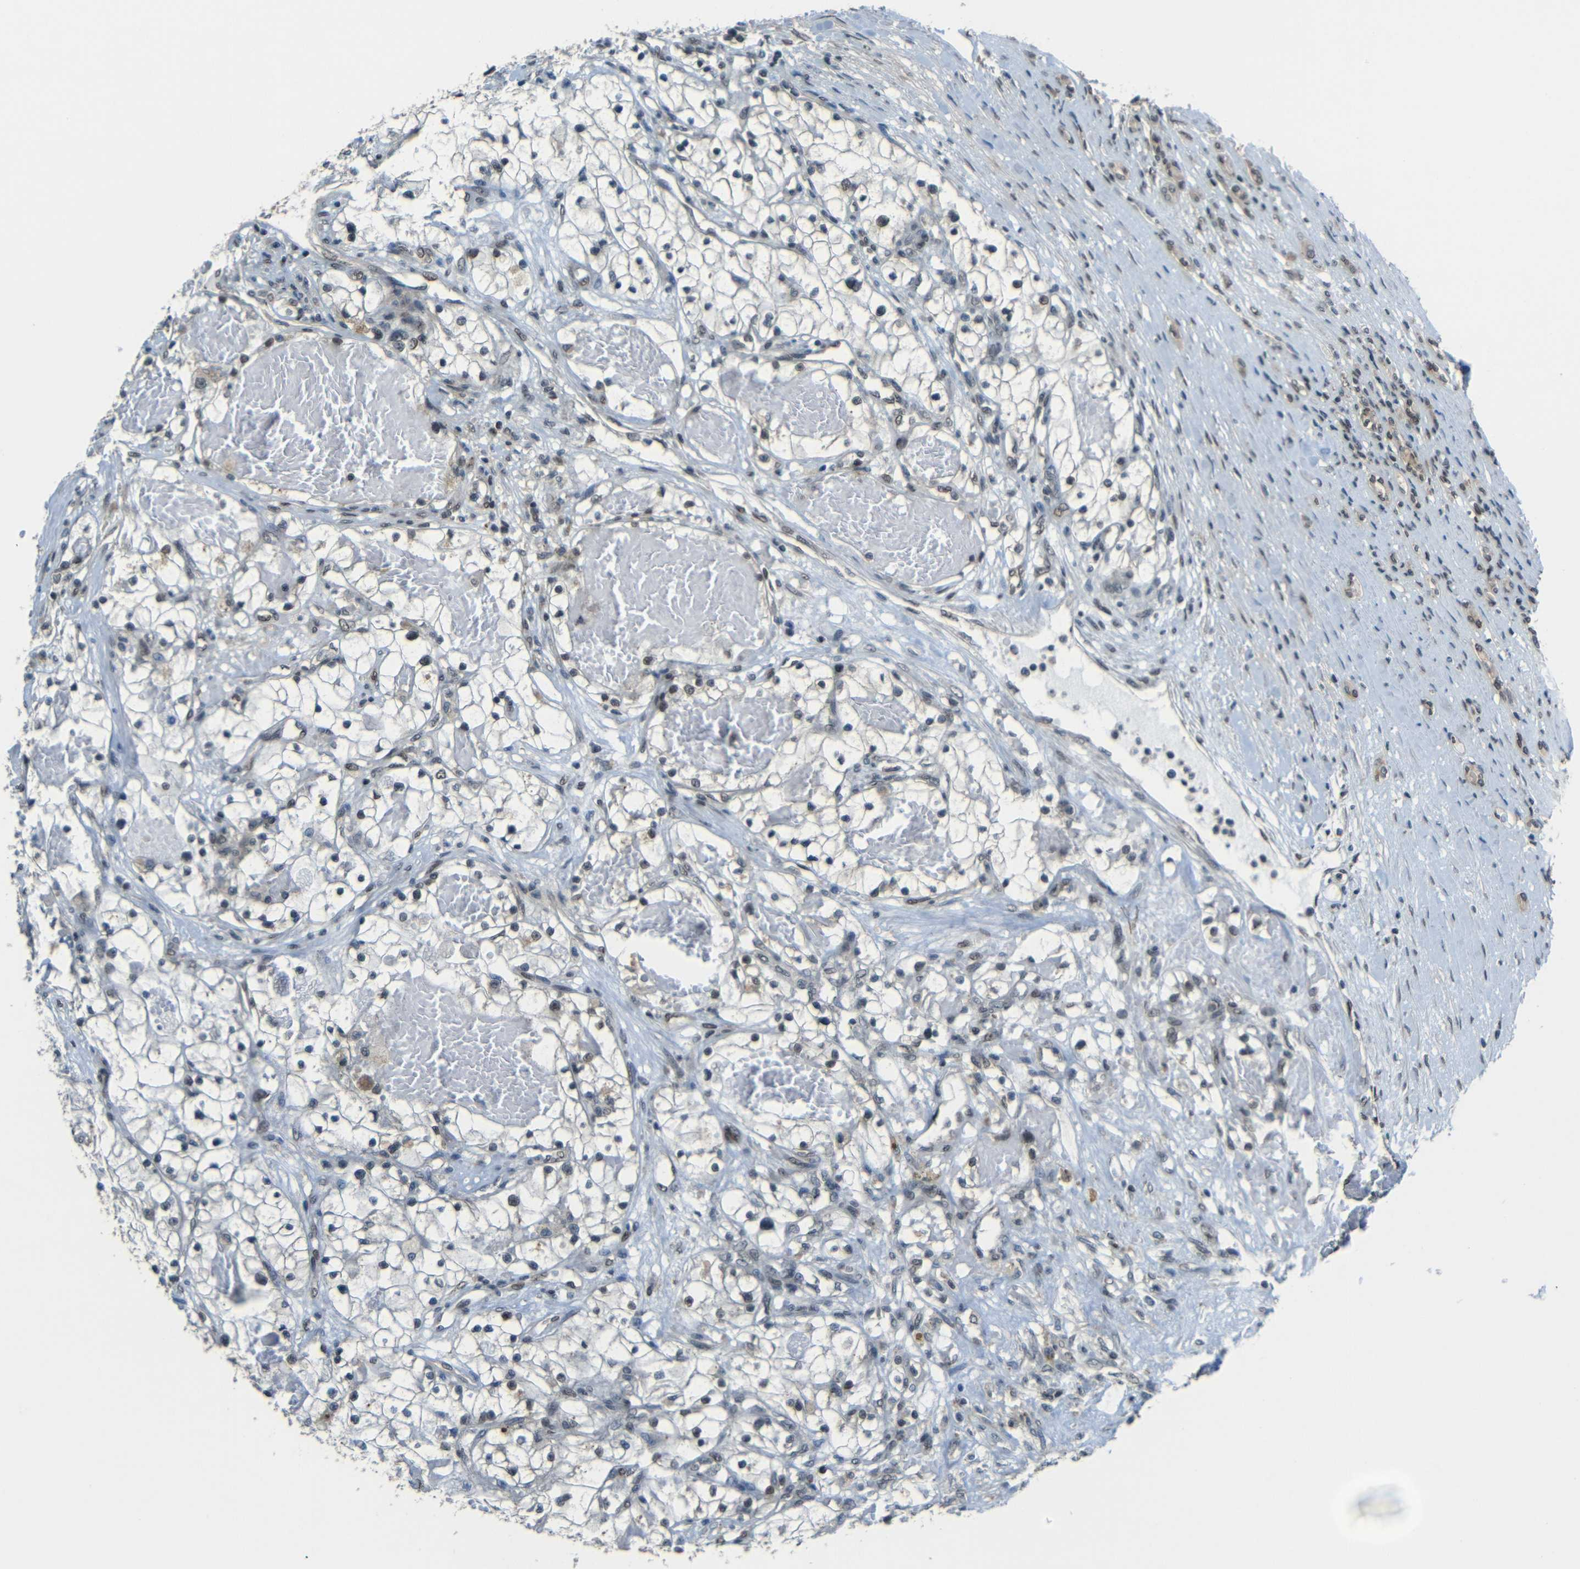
{"staining": {"intensity": "weak", "quantity": "<25%", "location": "nuclear"}, "tissue": "renal cancer", "cell_type": "Tumor cells", "image_type": "cancer", "snomed": [{"axis": "morphology", "description": "Adenocarcinoma, NOS"}, {"axis": "topography", "description": "Kidney"}], "caption": "High magnification brightfield microscopy of renal cancer stained with DAB (3,3'-diaminobenzidine) (brown) and counterstained with hematoxylin (blue): tumor cells show no significant positivity.", "gene": "PSIP1", "patient": {"sex": "male", "age": 68}}